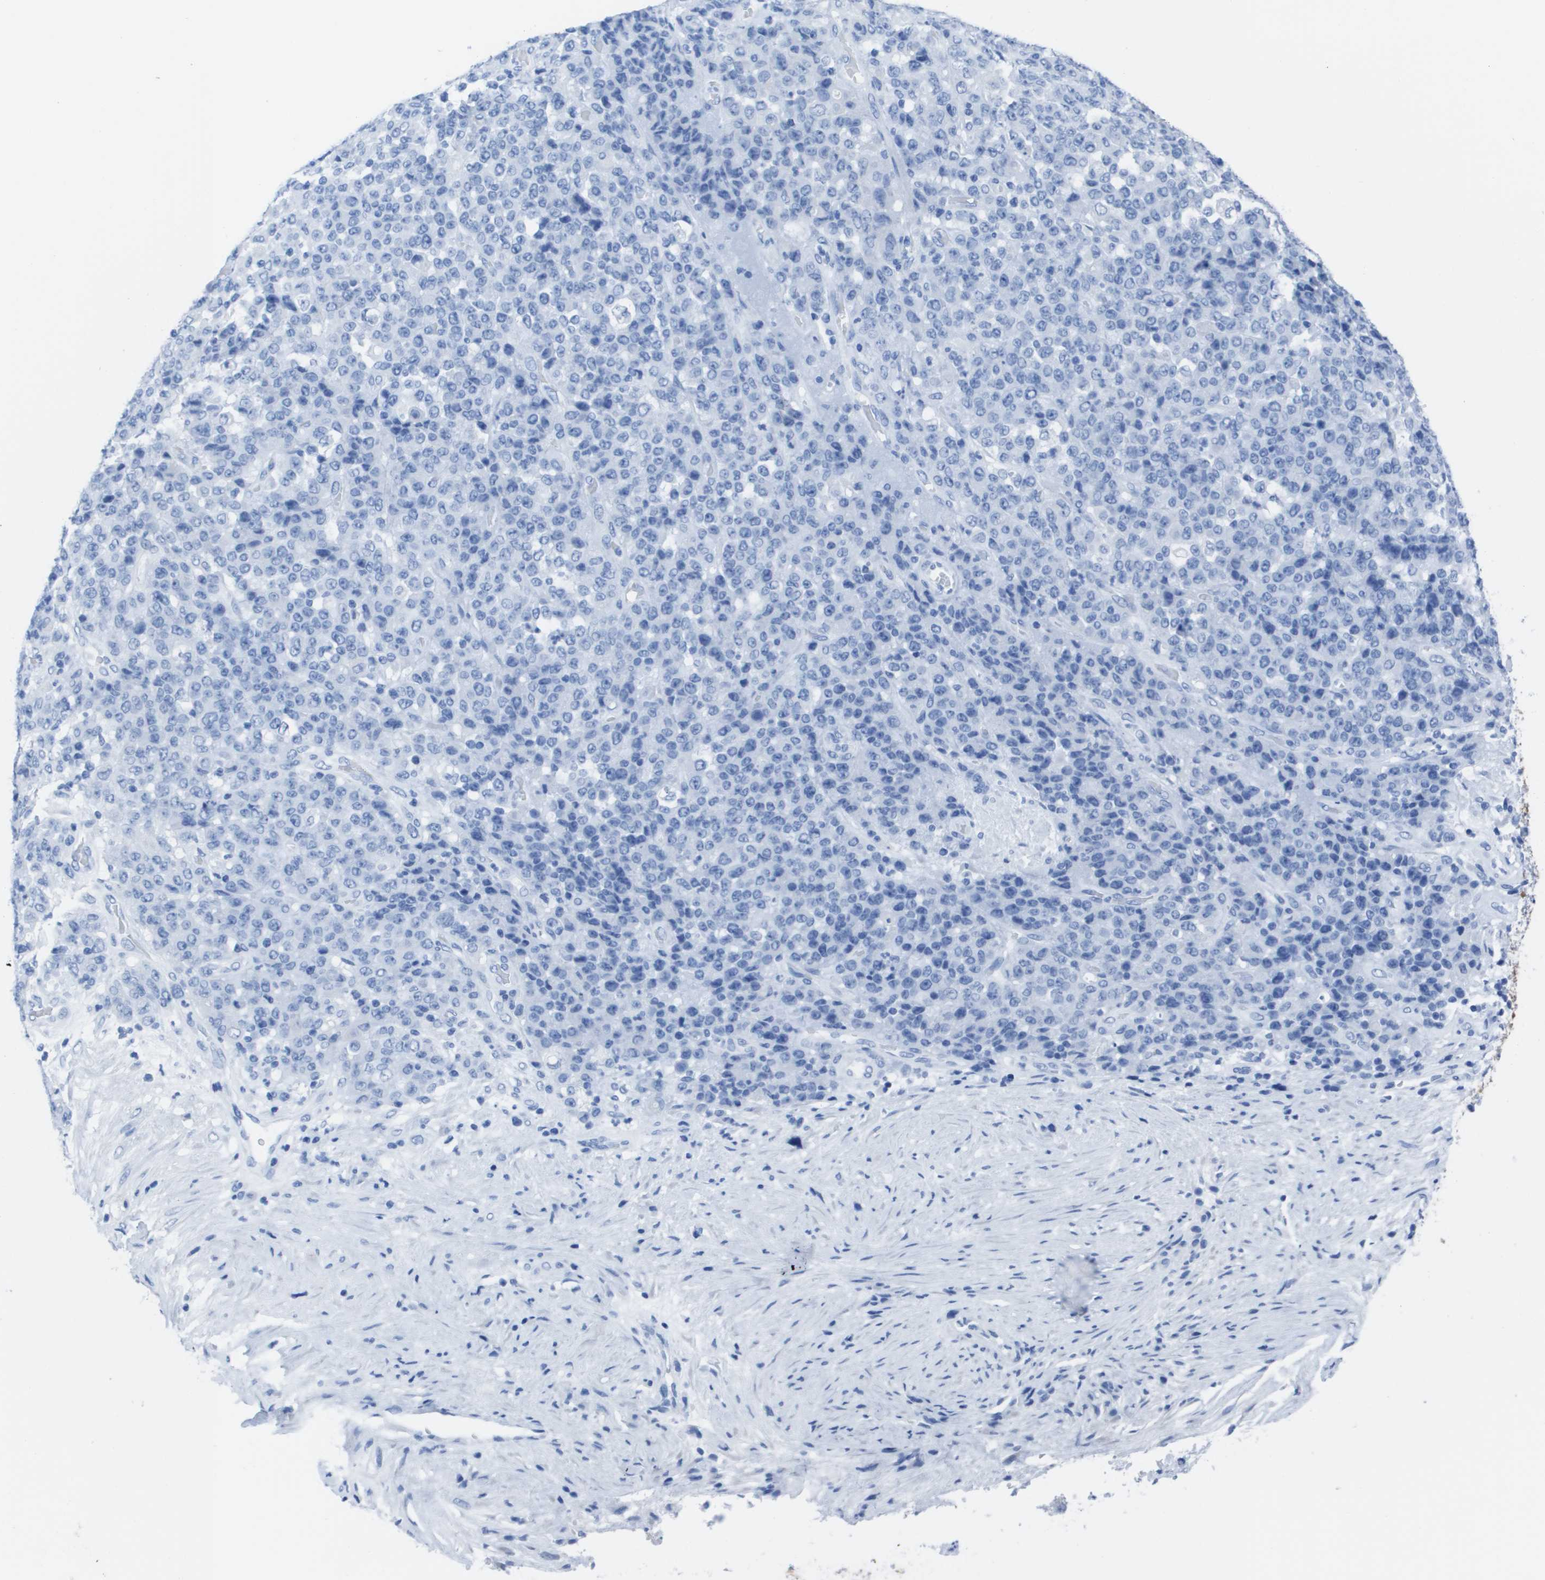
{"staining": {"intensity": "negative", "quantity": "none", "location": "none"}, "tissue": "stomach cancer", "cell_type": "Tumor cells", "image_type": "cancer", "snomed": [{"axis": "morphology", "description": "Adenocarcinoma, NOS"}, {"axis": "topography", "description": "Stomach"}], "caption": "A high-resolution image shows IHC staining of adenocarcinoma (stomach), which demonstrates no significant expression in tumor cells.", "gene": "KCNA3", "patient": {"sex": "female", "age": 73}}